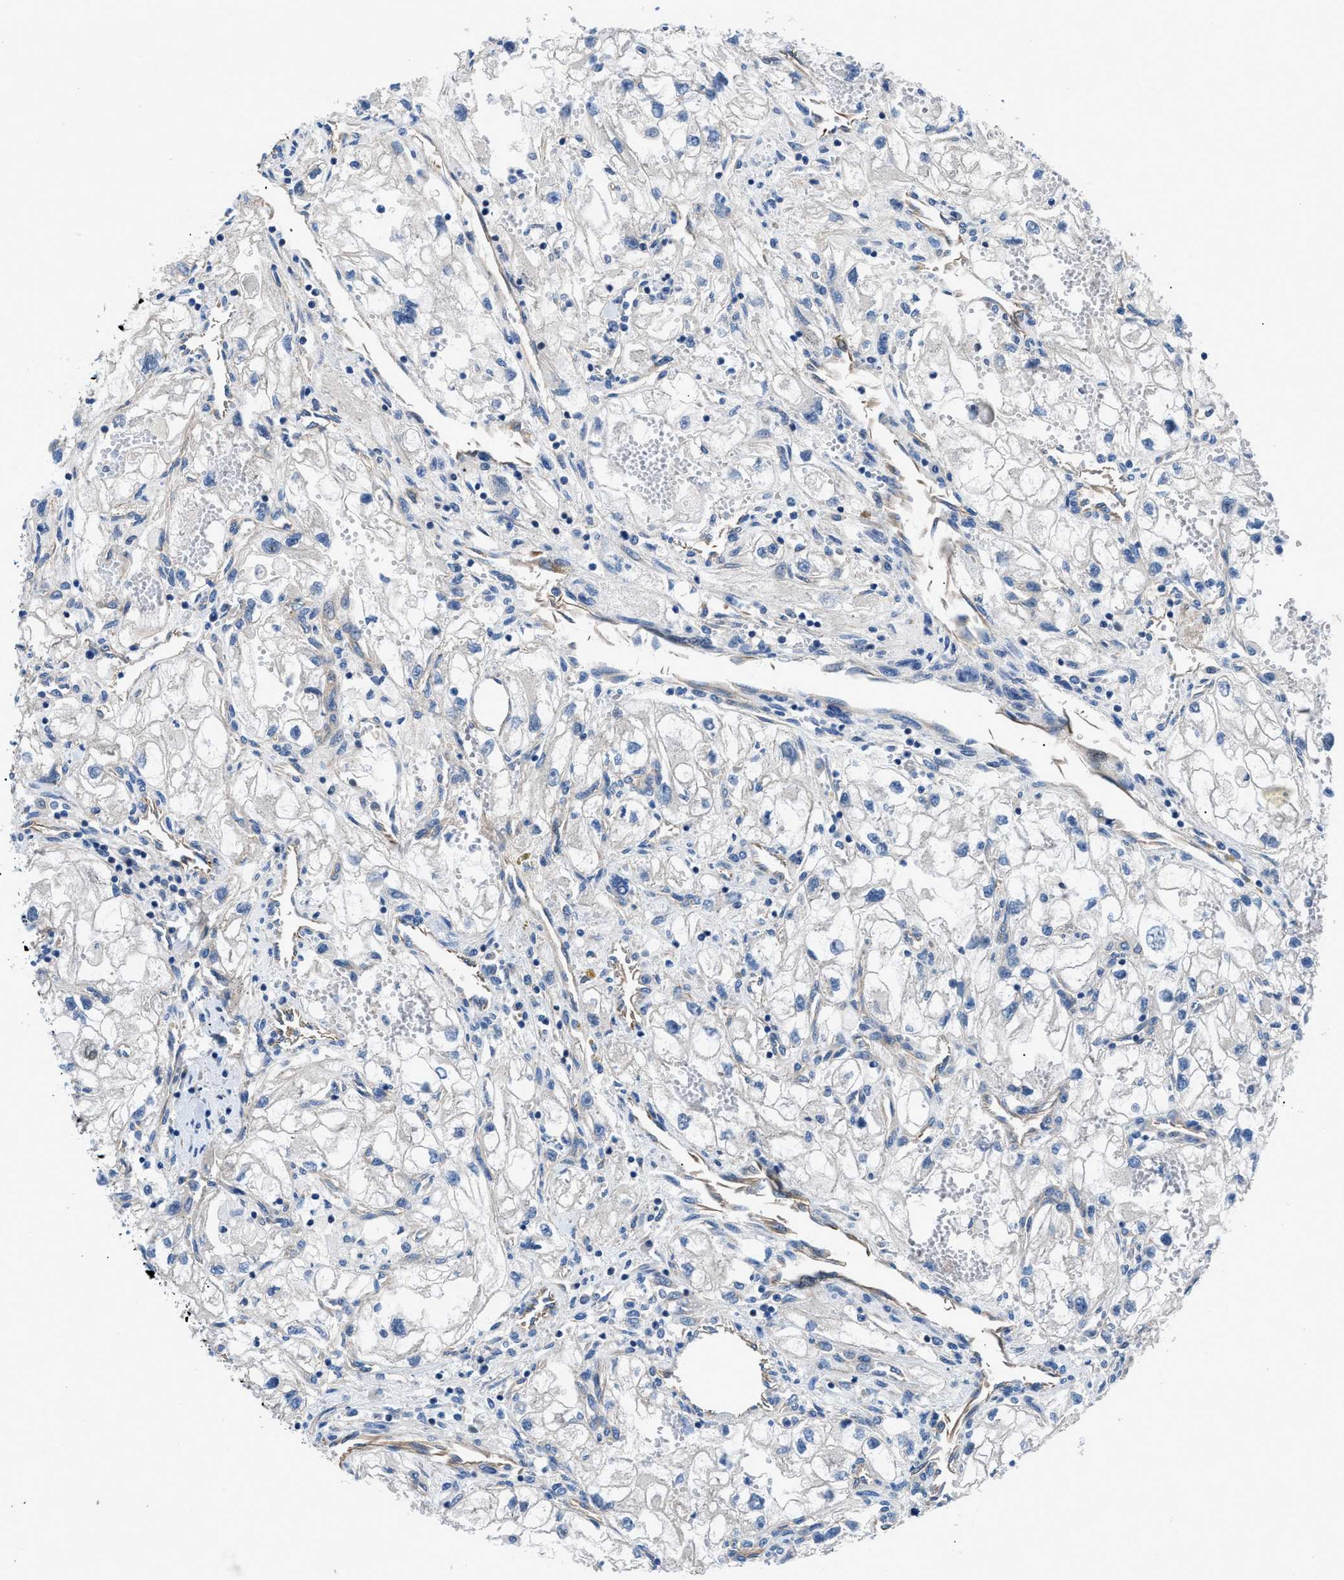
{"staining": {"intensity": "negative", "quantity": "none", "location": "none"}, "tissue": "renal cancer", "cell_type": "Tumor cells", "image_type": "cancer", "snomed": [{"axis": "morphology", "description": "Adenocarcinoma, NOS"}, {"axis": "topography", "description": "Kidney"}], "caption": "Histopathology image shows no significant protein staining in tumor cells of renal cancer (adenocarcinoma).", "gene": "TRIP4", "patient": {"sex": "female", "age": 70}}